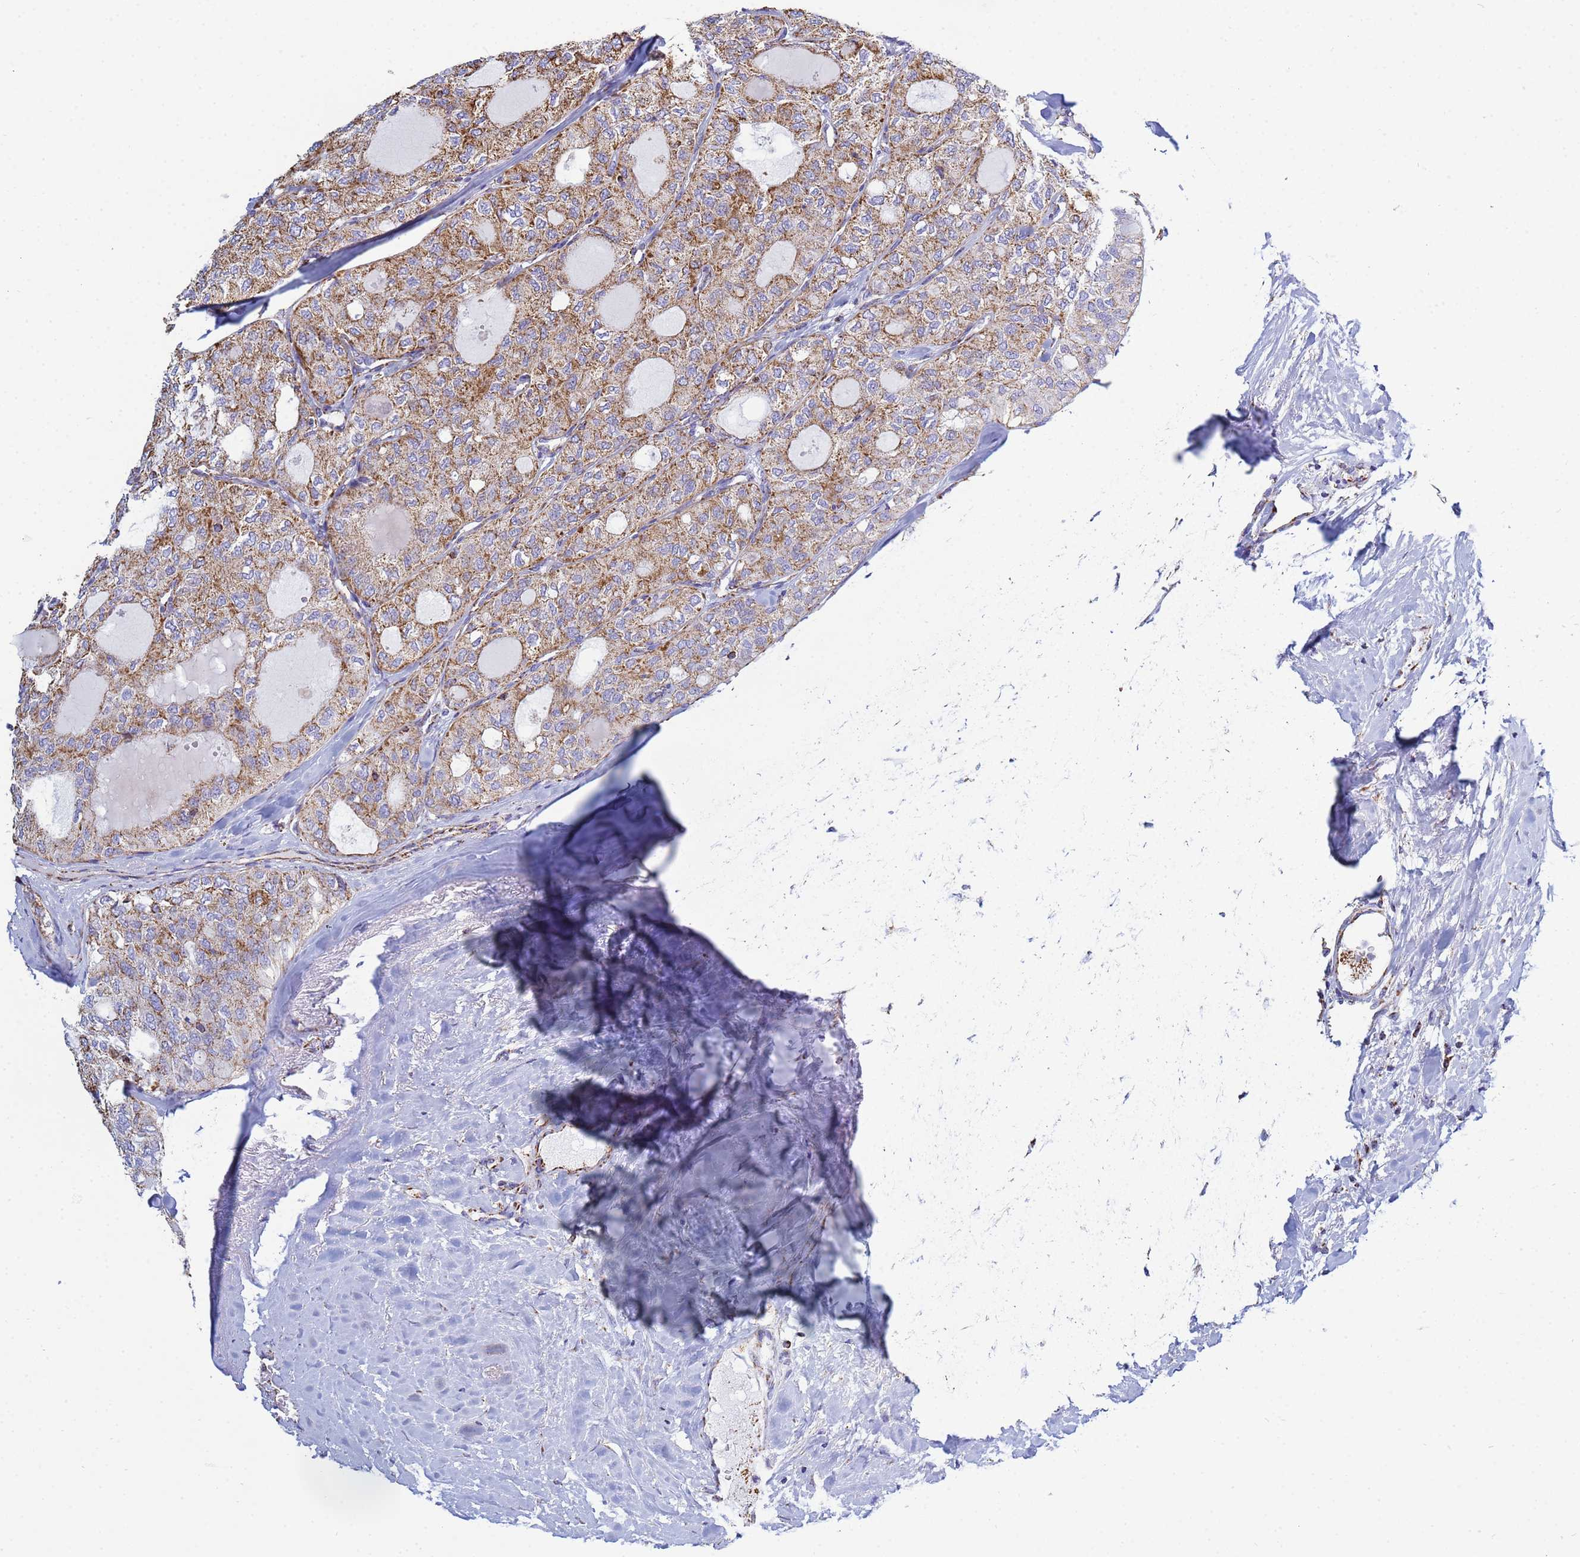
{"staining": {"intensity": "moderate", "quantity": ">75%", "location": "cytoplasmic/membranous"}, "tissue": "thyroid cancer", "cell_type": "Tumor cells", "image_type": "cancer", "snomed": [{"axis": "morphology", "description": "Follicular adenoma carcinoma, NOS"}, {"axis": "topography", "description": "Thyroid gland"}], "caption": "Brown immunohistochemical staining in thyroid follicular adenoma carcinoma demonstrates moderate cytoplasmic/membranous positivity in approximately >75% of tumor cells.", "gene": "COQ4", "patient": {"sex": "male", "age": 75}}